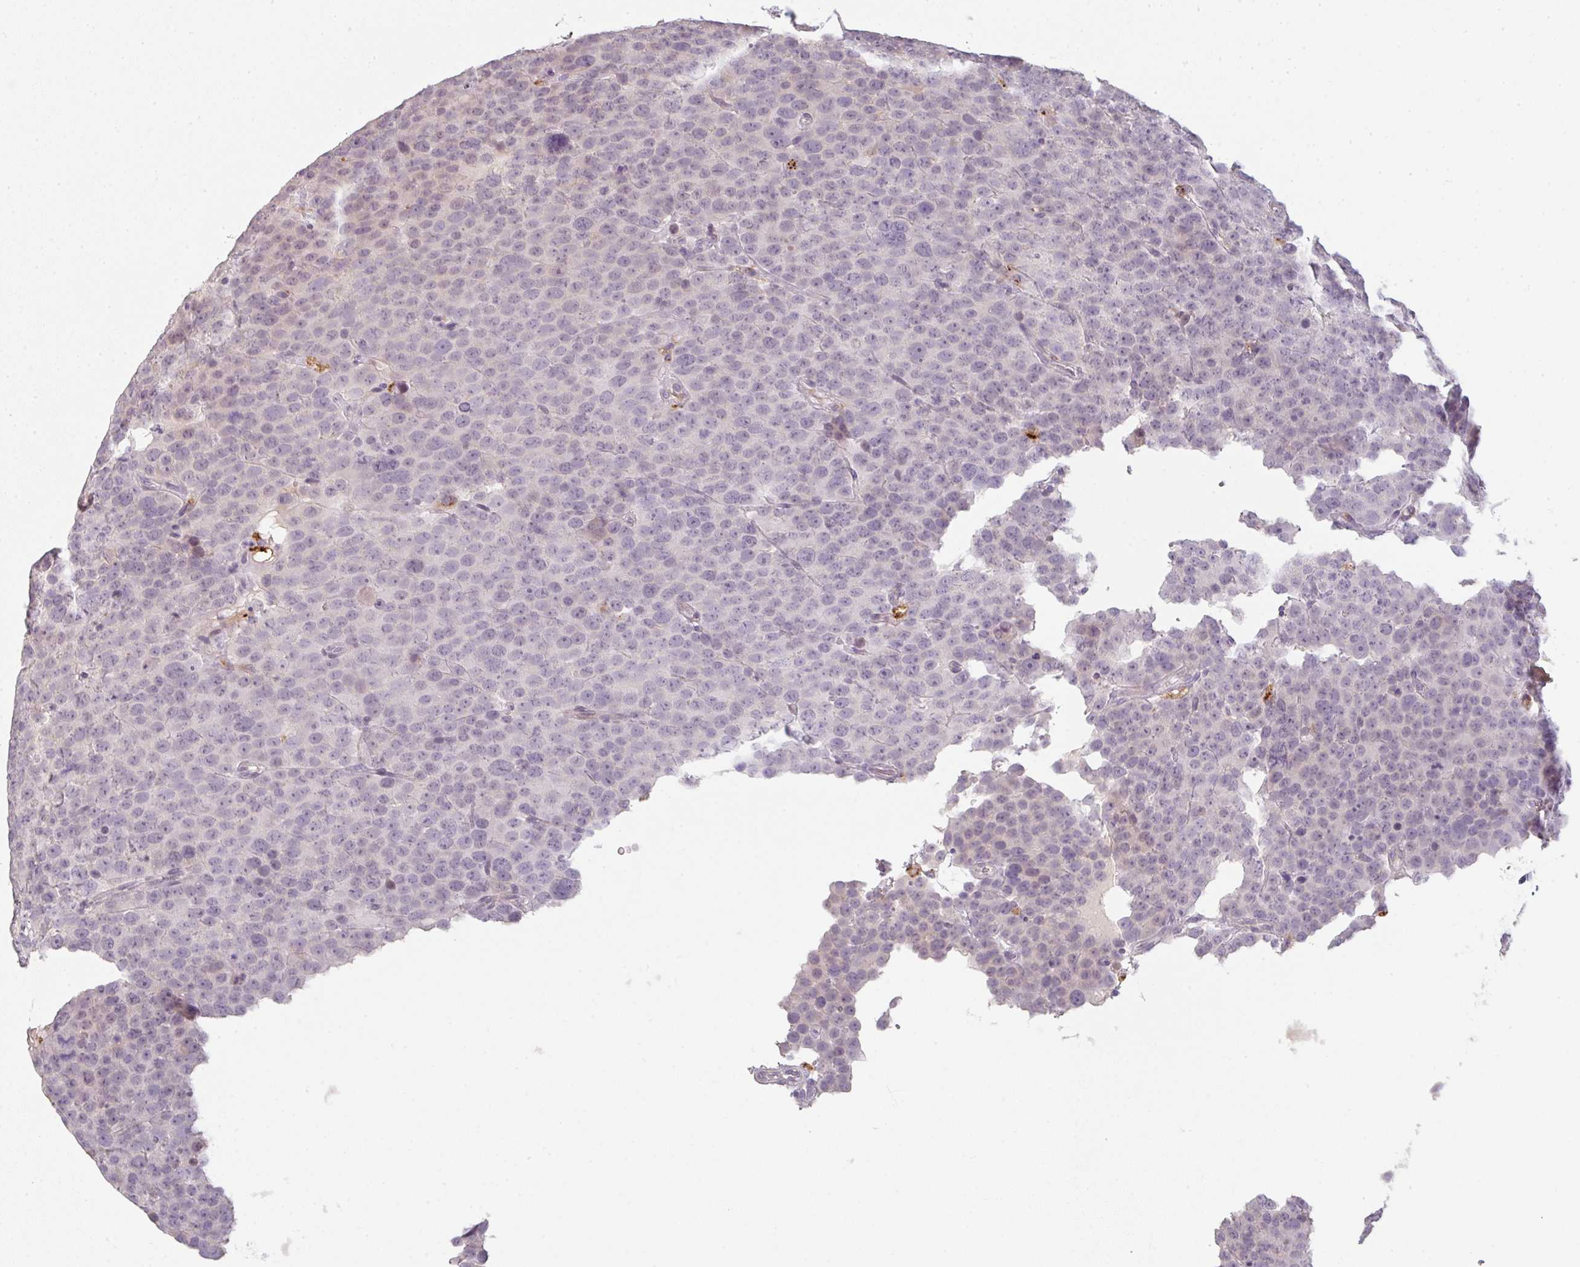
{"staining": {"intensity": "negative", "quantity": "none", "location": "none"}, "tissue": "testis cancer", "cell_type": "Tumor cells", "image_type": "cancer", "snomed": [{"axis": "morphology", "description": "Seminoma, NOS"}, {"axis": "topography", "description": "Testis"}], "caption": "Photomicrograph shows no protein expression in tumor cells of testis cancer tissue.", "gene": "TMEM237", "patient": {"sex": "male", "age": 71}}